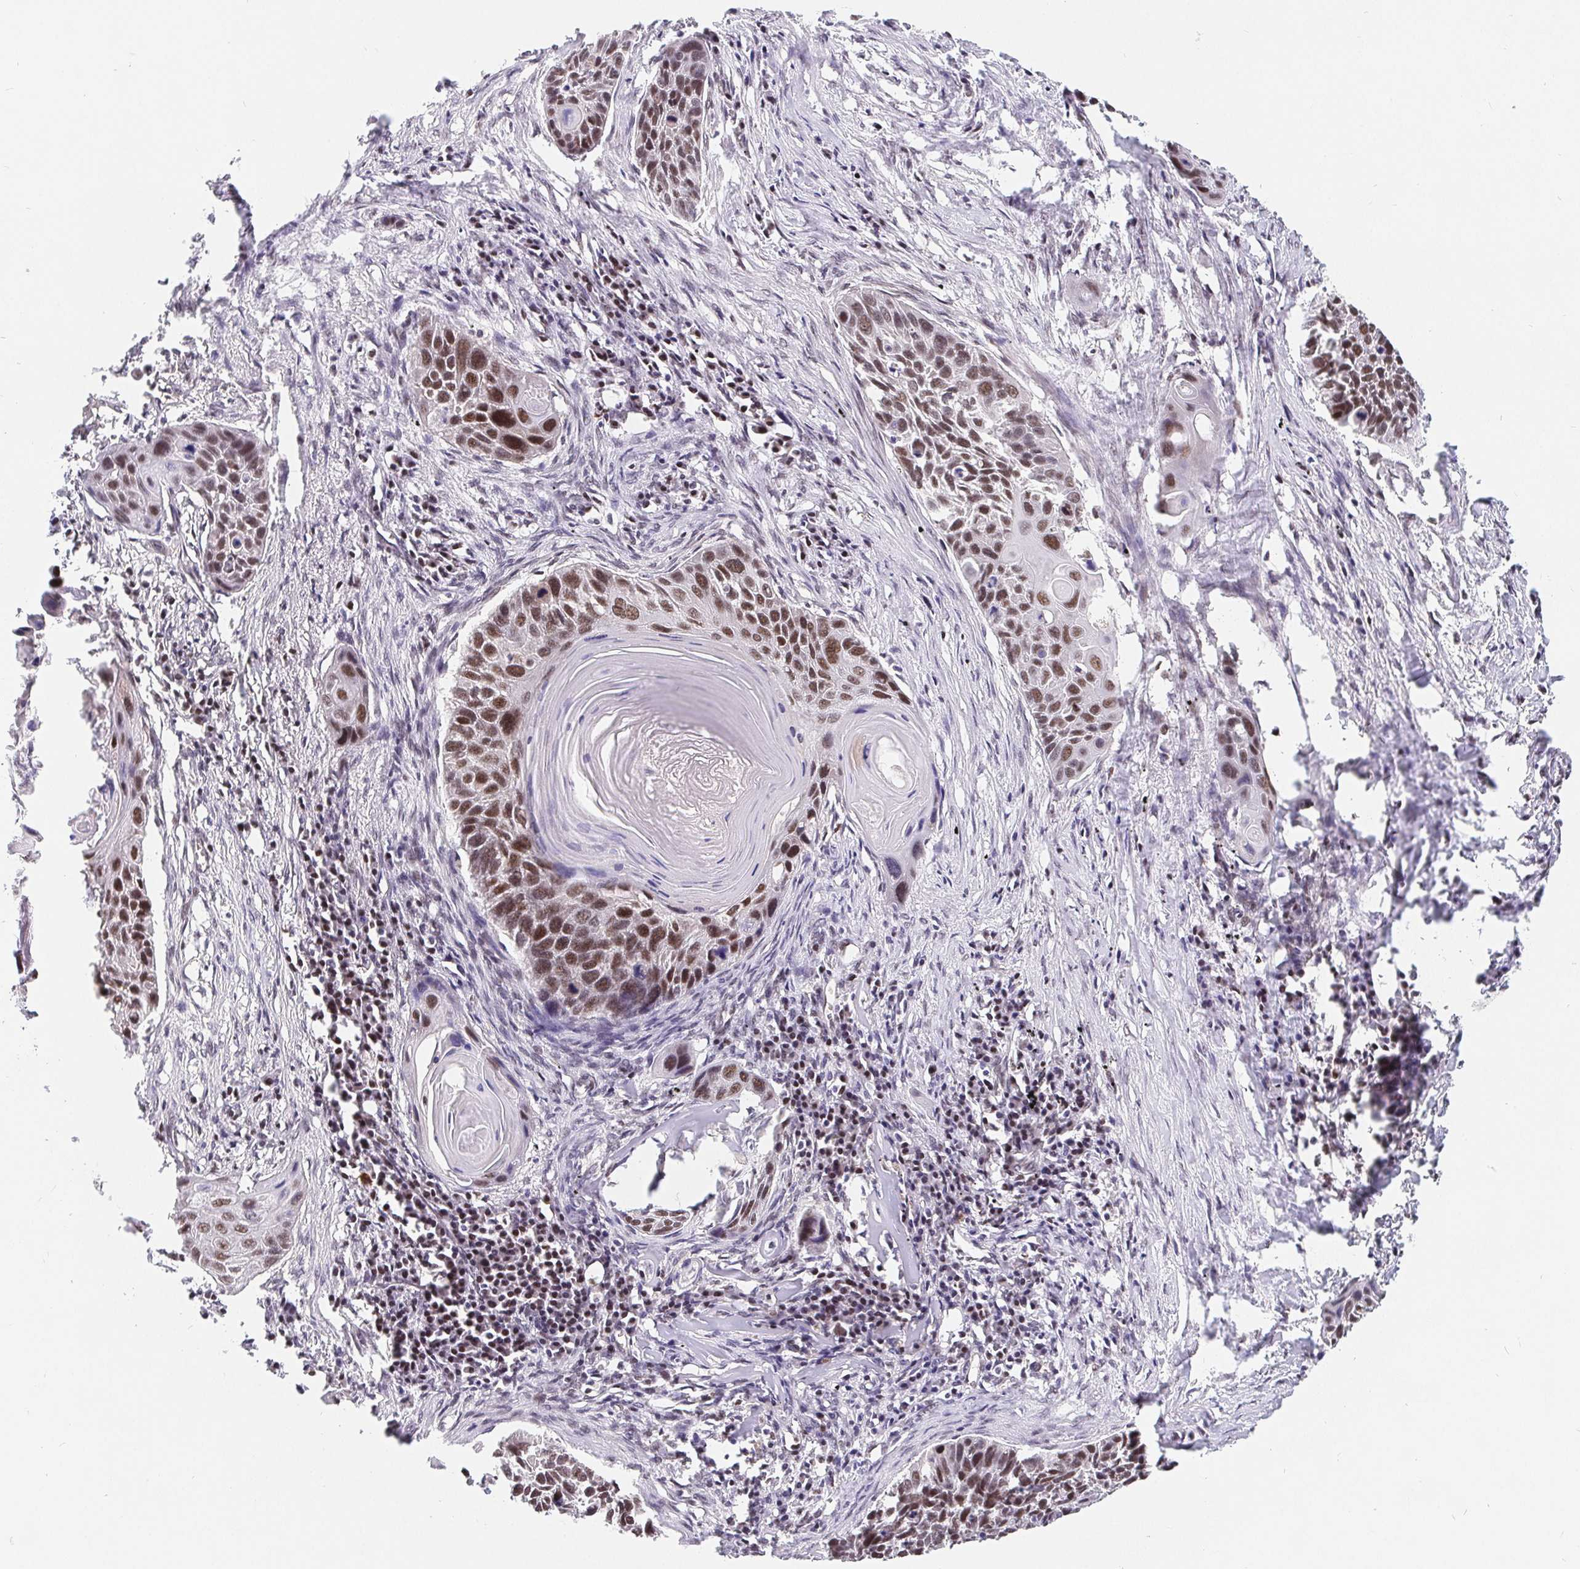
{"staining": {"intensity": "moderate", "quantity": ">75%", "location": "nuclear"}, "tissue": "lung cancer", "cell_type": "Tumor cells", "image_type": "cancer", "snomed": [{"axis": "morphology", "description": "Squamous cell carcinoma, NOS"}, {"axis": "topography", "description": "Lung"}], "caption": "The photomicrograph exhibits a brown stain indicating the presence of a protein in the nuclear of tumor cells in lung squamous cell carcinoma. The protein is shown in brown color, while the nuclei are stained blue.", "gene": "POU2F1", "patient": {"sex": "male", "age": 78}}